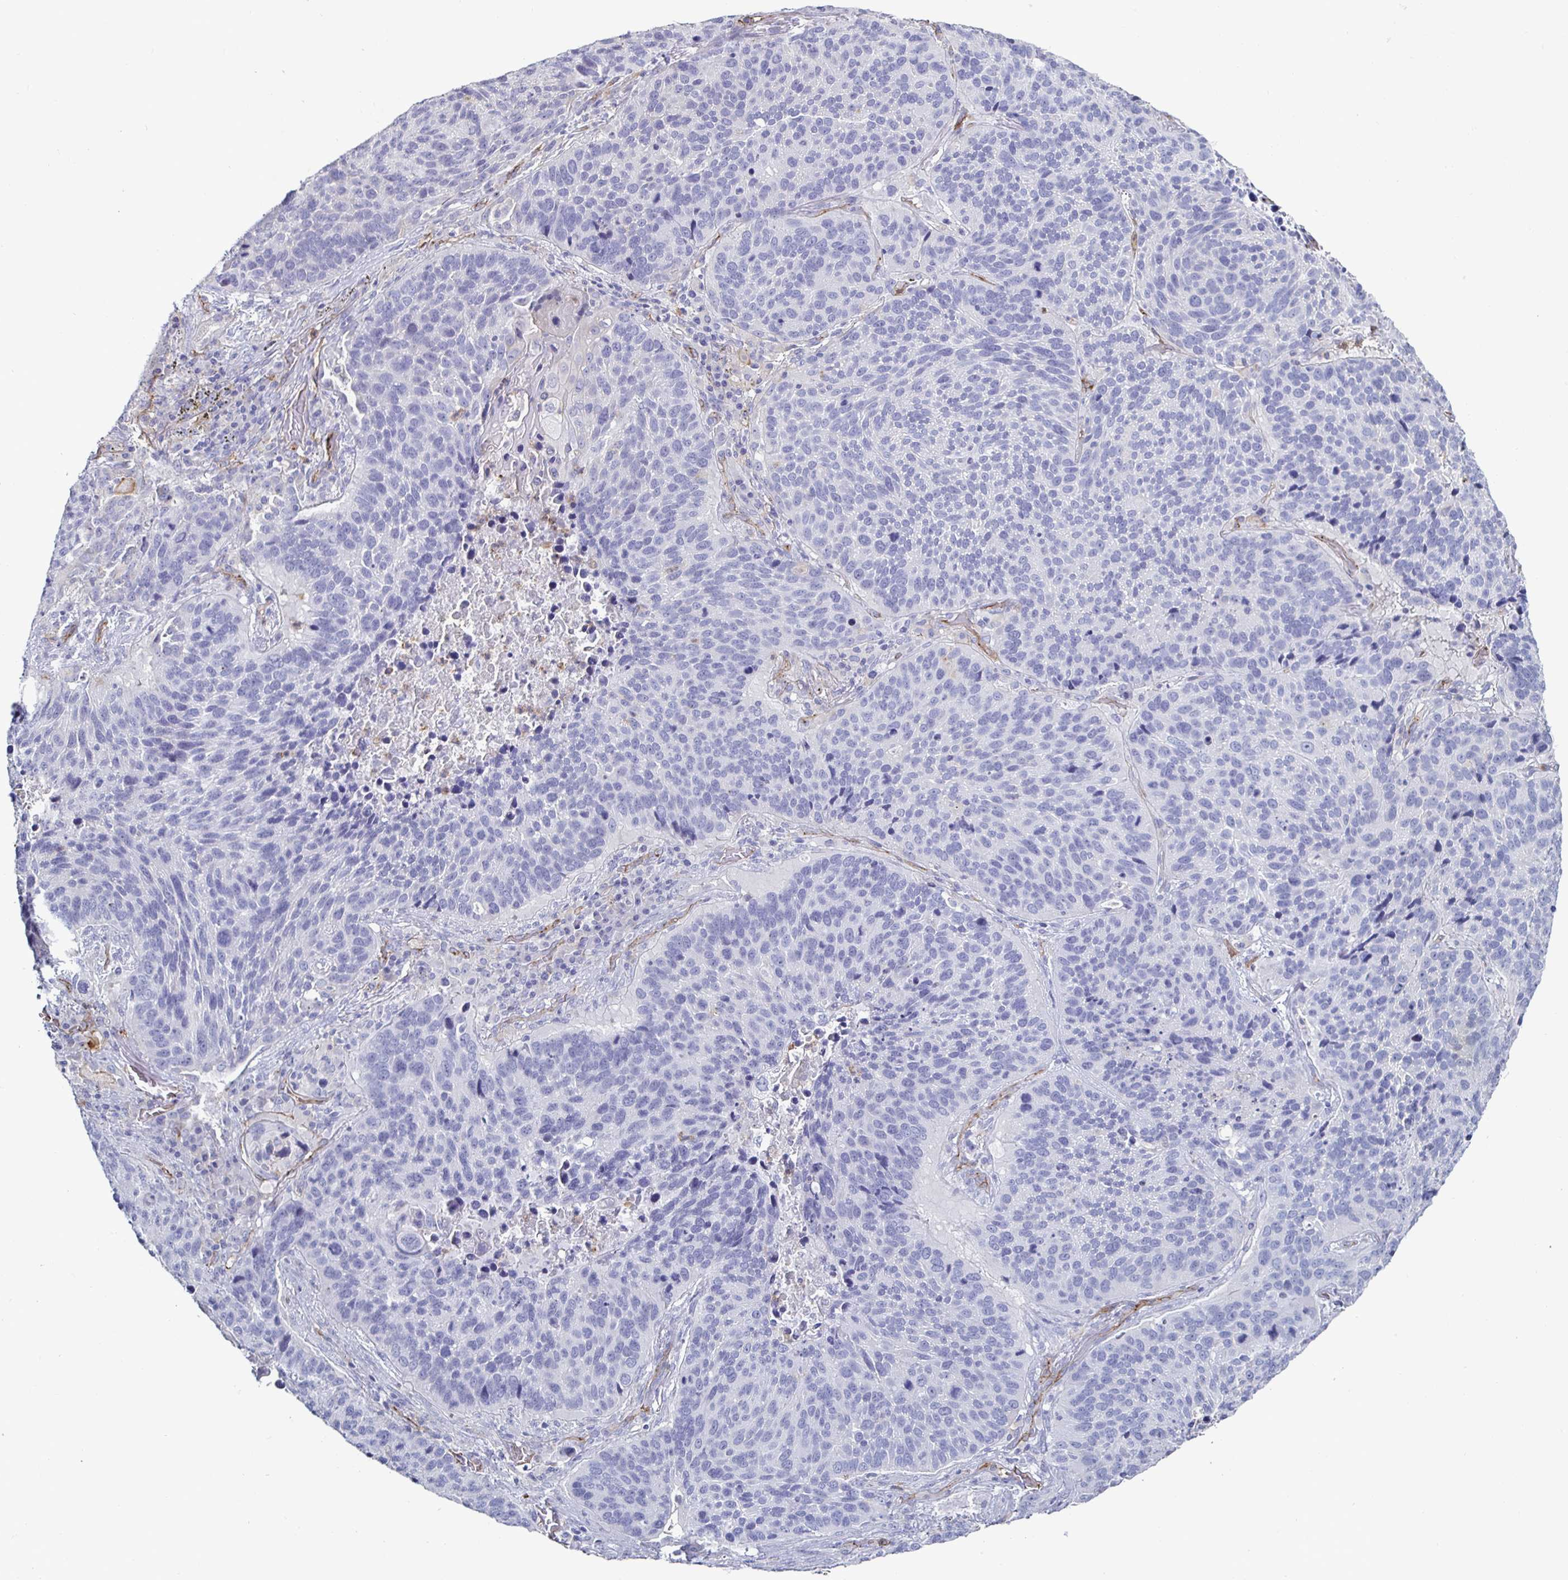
{"staining": {"intensity": "negative", "quantity": "none", "location": "none"}, "tissue": "lung cancer", "cell_type": "Tumor cells", "image_type": "cancer", "snomed": [{"axis": "morphology", "description": "Squamous cell carcinoma, NOS"}, {"axis": "topography", "description": "Lung"}], "caption": "IHC photomicrograph of human squamous cell carcinoma (lung) stained for a protein (brown), which demonstrates no positivity in tumor cells.", "gene": "ACSBG2", "patient": {"sex": "male", "age": 68}}